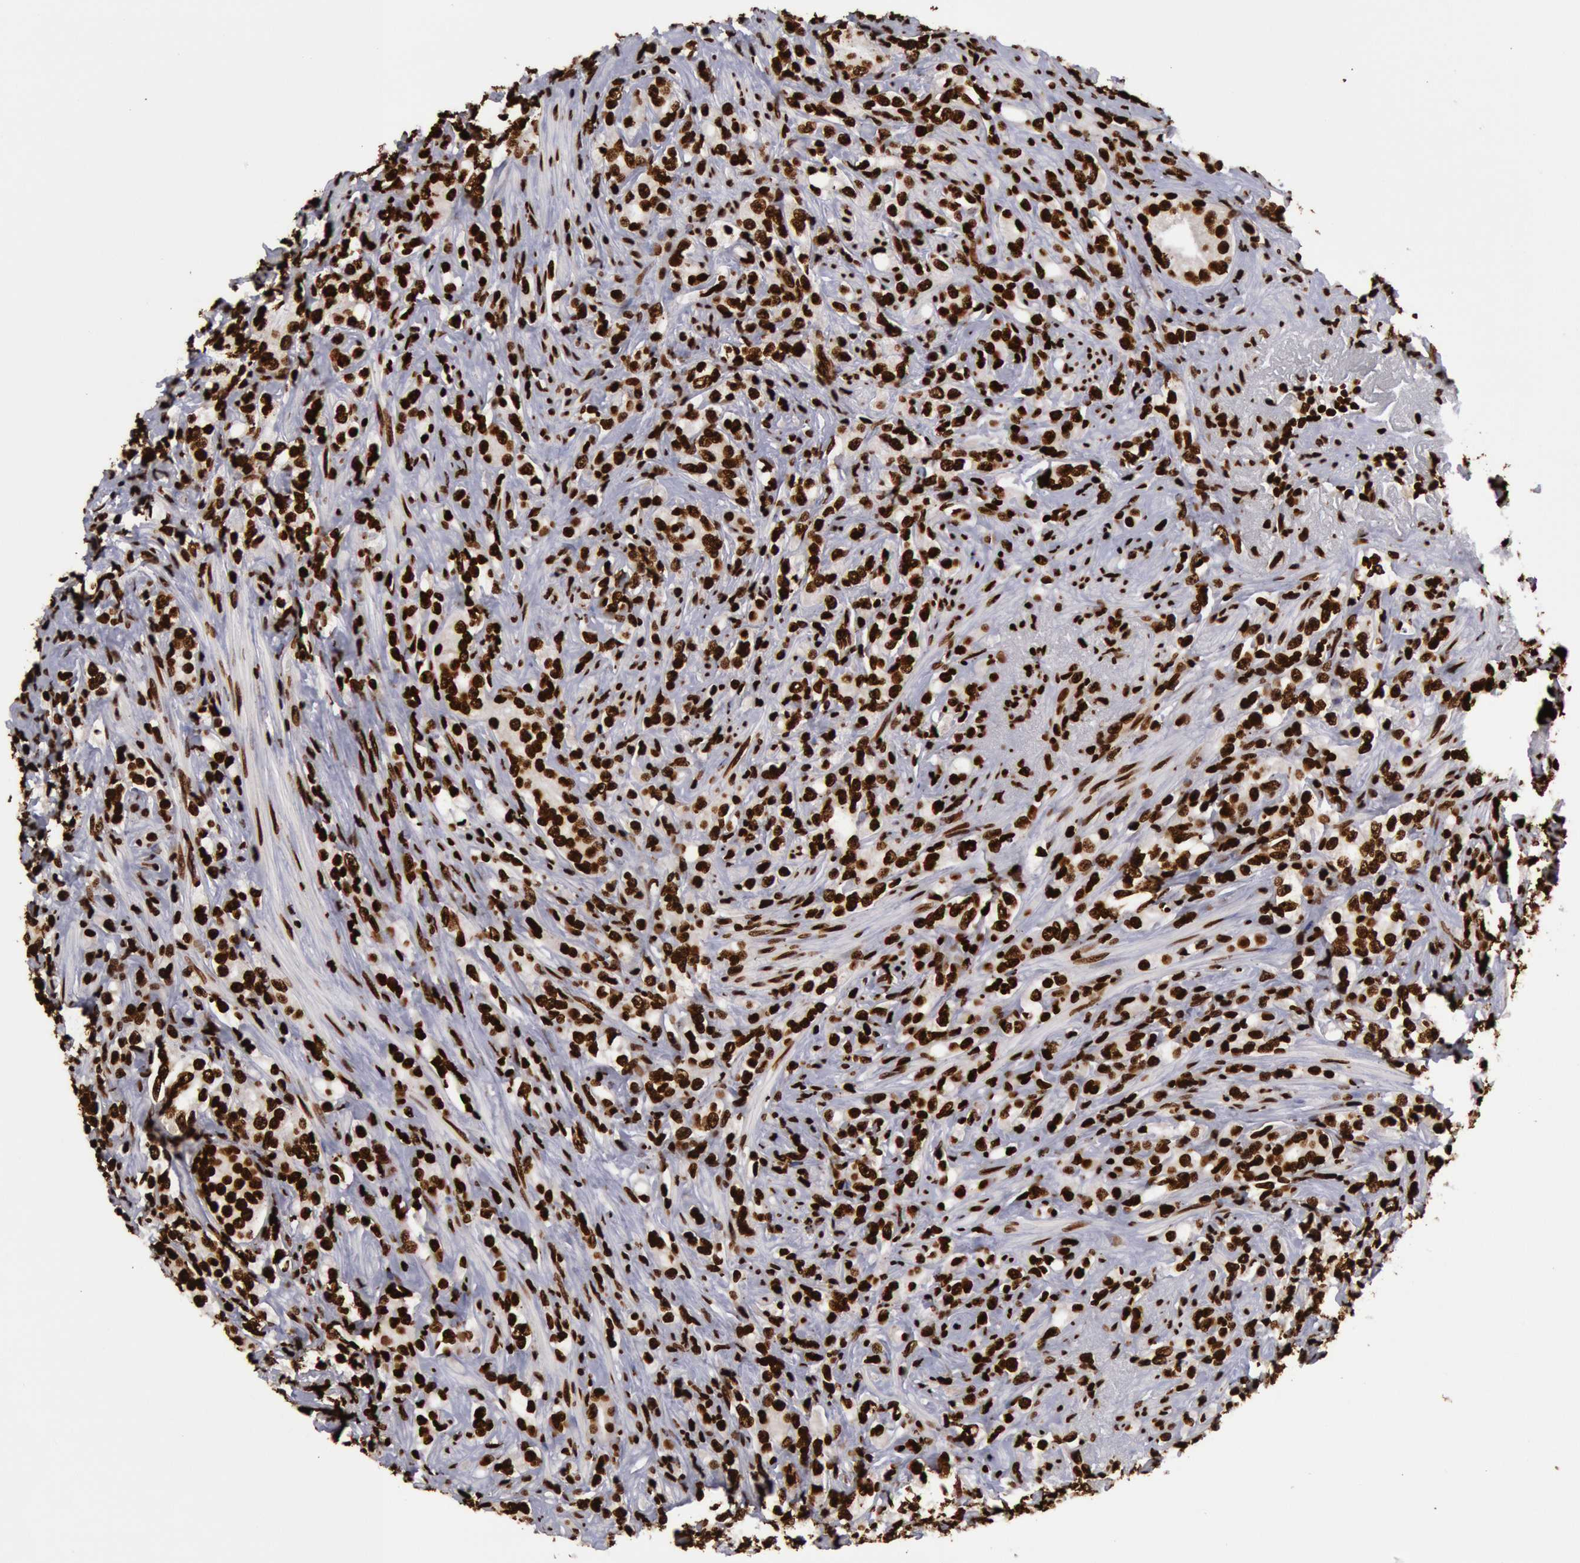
{"staining": {"intensity": "strong", "quantity": ">75%", "location": "nuclear"}, "tissue": "prostate cancer", "cell_type": "Tumor cells", "image_type": "cancer", "snomed": [{"axis": "morphology", "description": "Adenocarcinoma, Medium grade"}, {"axis": "topography", "description": "Prostate"}], "caption": "Immunohistochemical staining of human medium-grade adenocarcinoma (prostate) displays high levels of strong nuclear positivity in approximately >75% of tumor cells. The staining was performed using DAB (3,3'-diaminobenzidine), with brown indicating positive protein expression. Nuclei are stained blue with hematoxylin.", "gene": "H3-4", "patient": {"sex": "male", "age": 59}}